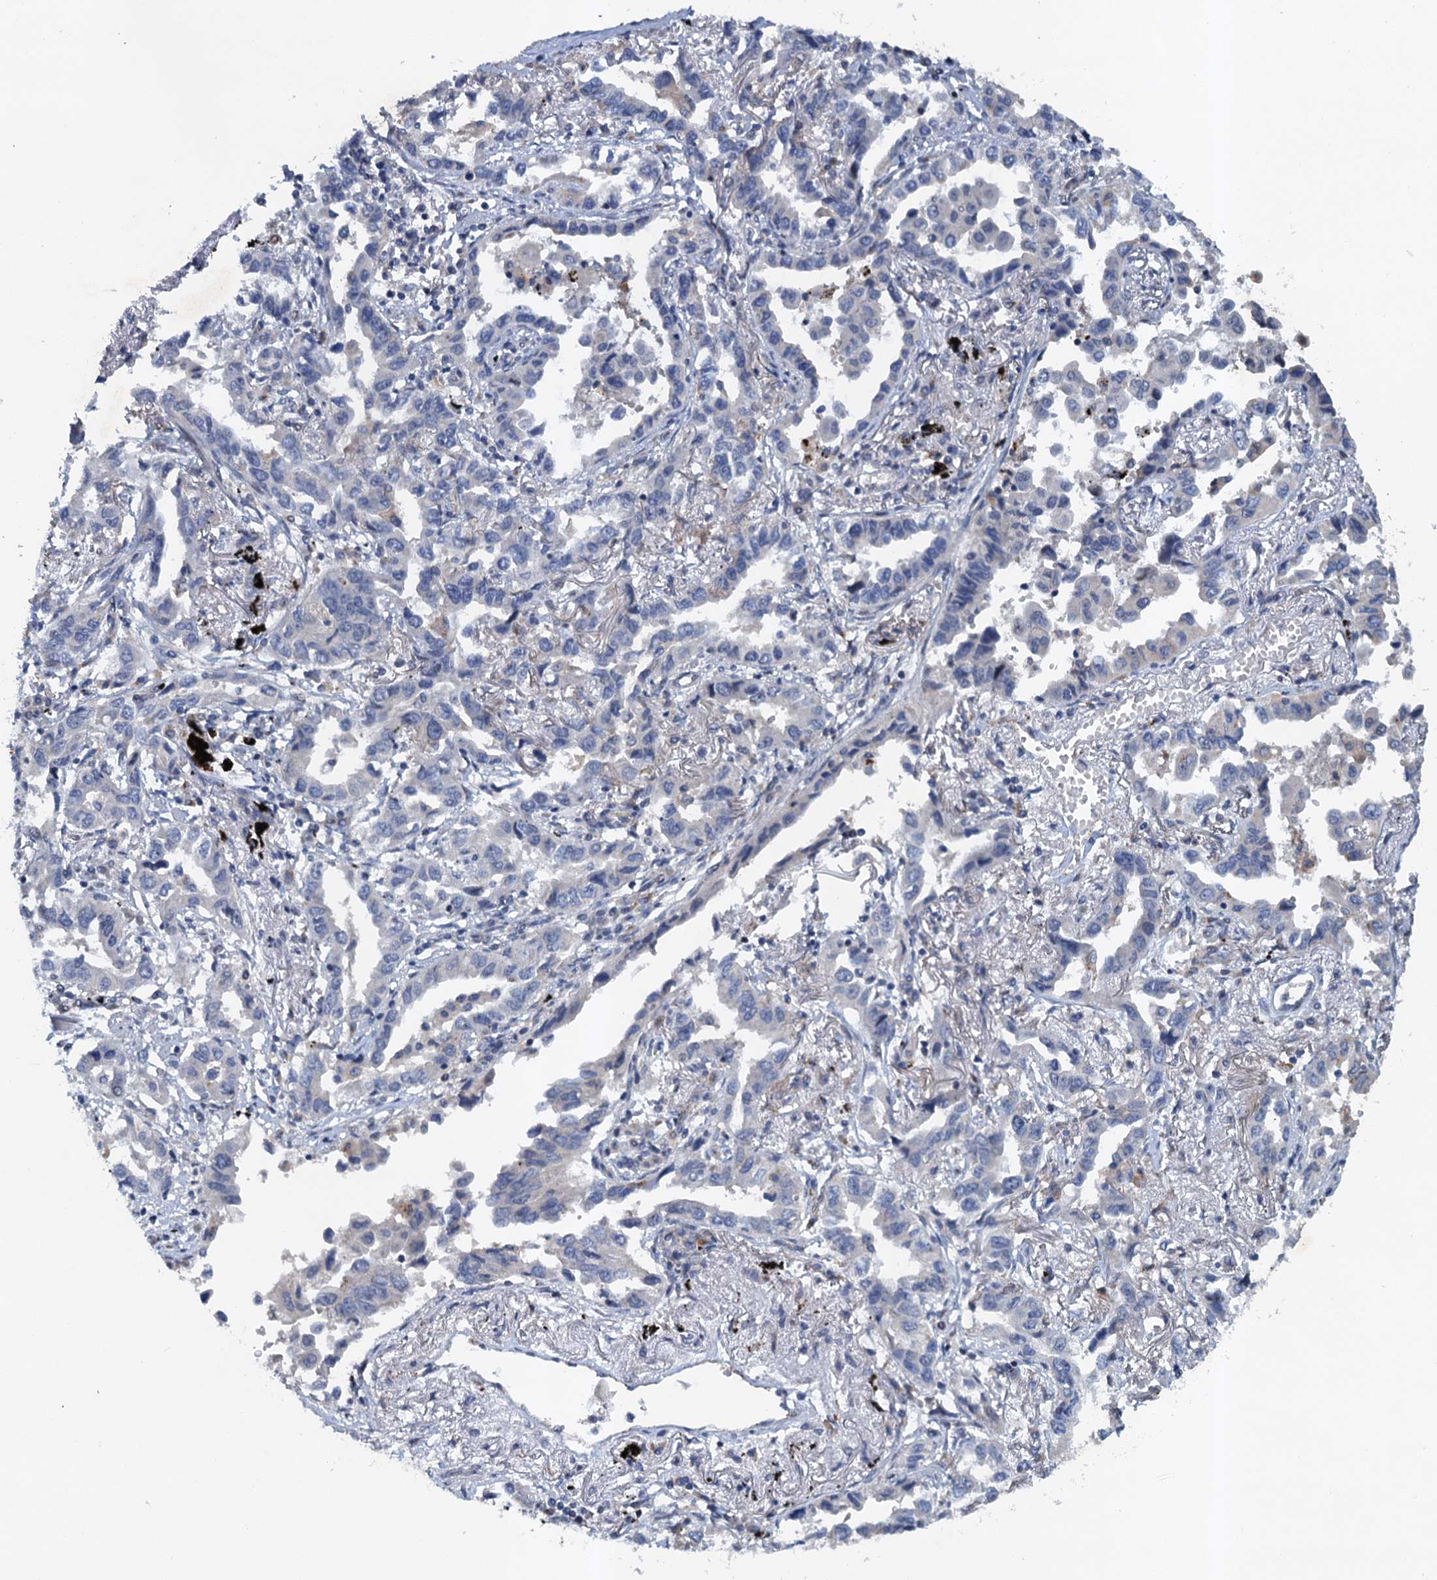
{"staining": {"intensity": "negative", "quantity": "none", "location": "none"}, "tissue": "lung cancer", "cell_type": "Tumor cells", "image_type": "cancer", "snomed": [{"axis": "morphology", "description": "Adenocarcinoma, NOS"}, {"axis": "topography", "description": "Lung"}], "caption": "This is a histopathology image of immunohistochemistry staining of adenocarcinoma (lung), which shows no staining in tumor cells. Brightfield microscopy of IHC stained with DAB (brown) and hematoxylin (blue), captured at high magnification.", "gene": "NBEA", "patient": {"sex": "male", "age": 67}}